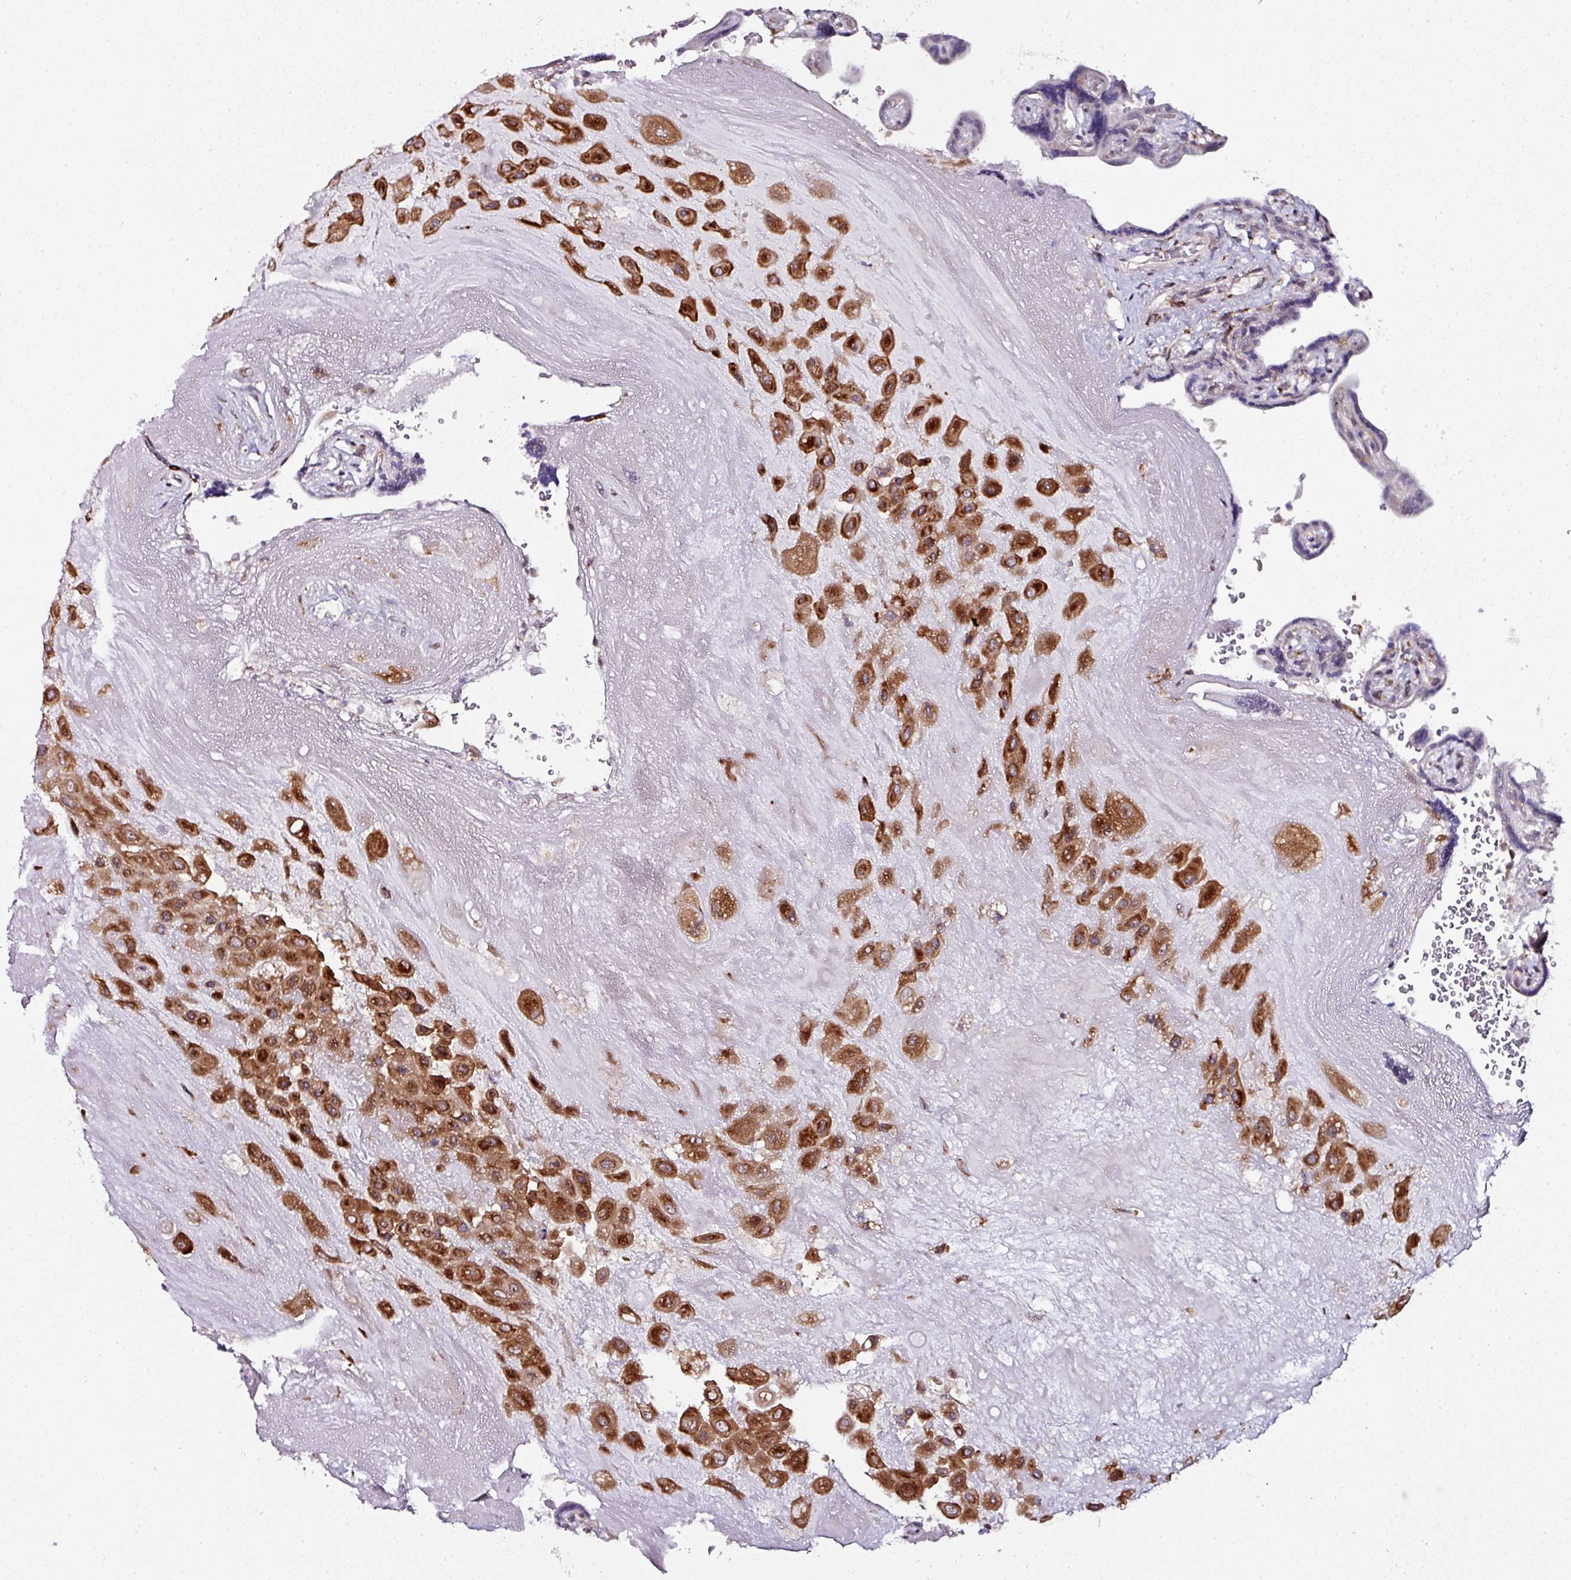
{"staining": {"intensity": "strong", "quantity": ">75%", "location": "cytoplasmic/membranous"}, "tissue": "placenta", "cell_type": "Decidual cells", "image_type": "normal", "snomed": [{"axis": "morphology", "description": "Normal tissue, NOS"}, {"axis": "topography", "description": "Placenta"}], "caption": "Brown immunohistochemical staining in unremarkable placenta demonstrates strong cytoplasmic/membranous staining in approximately >75% of decidual cells.", "gene": "APOLD1", "patient": {"sex": "female", "age": 32}}